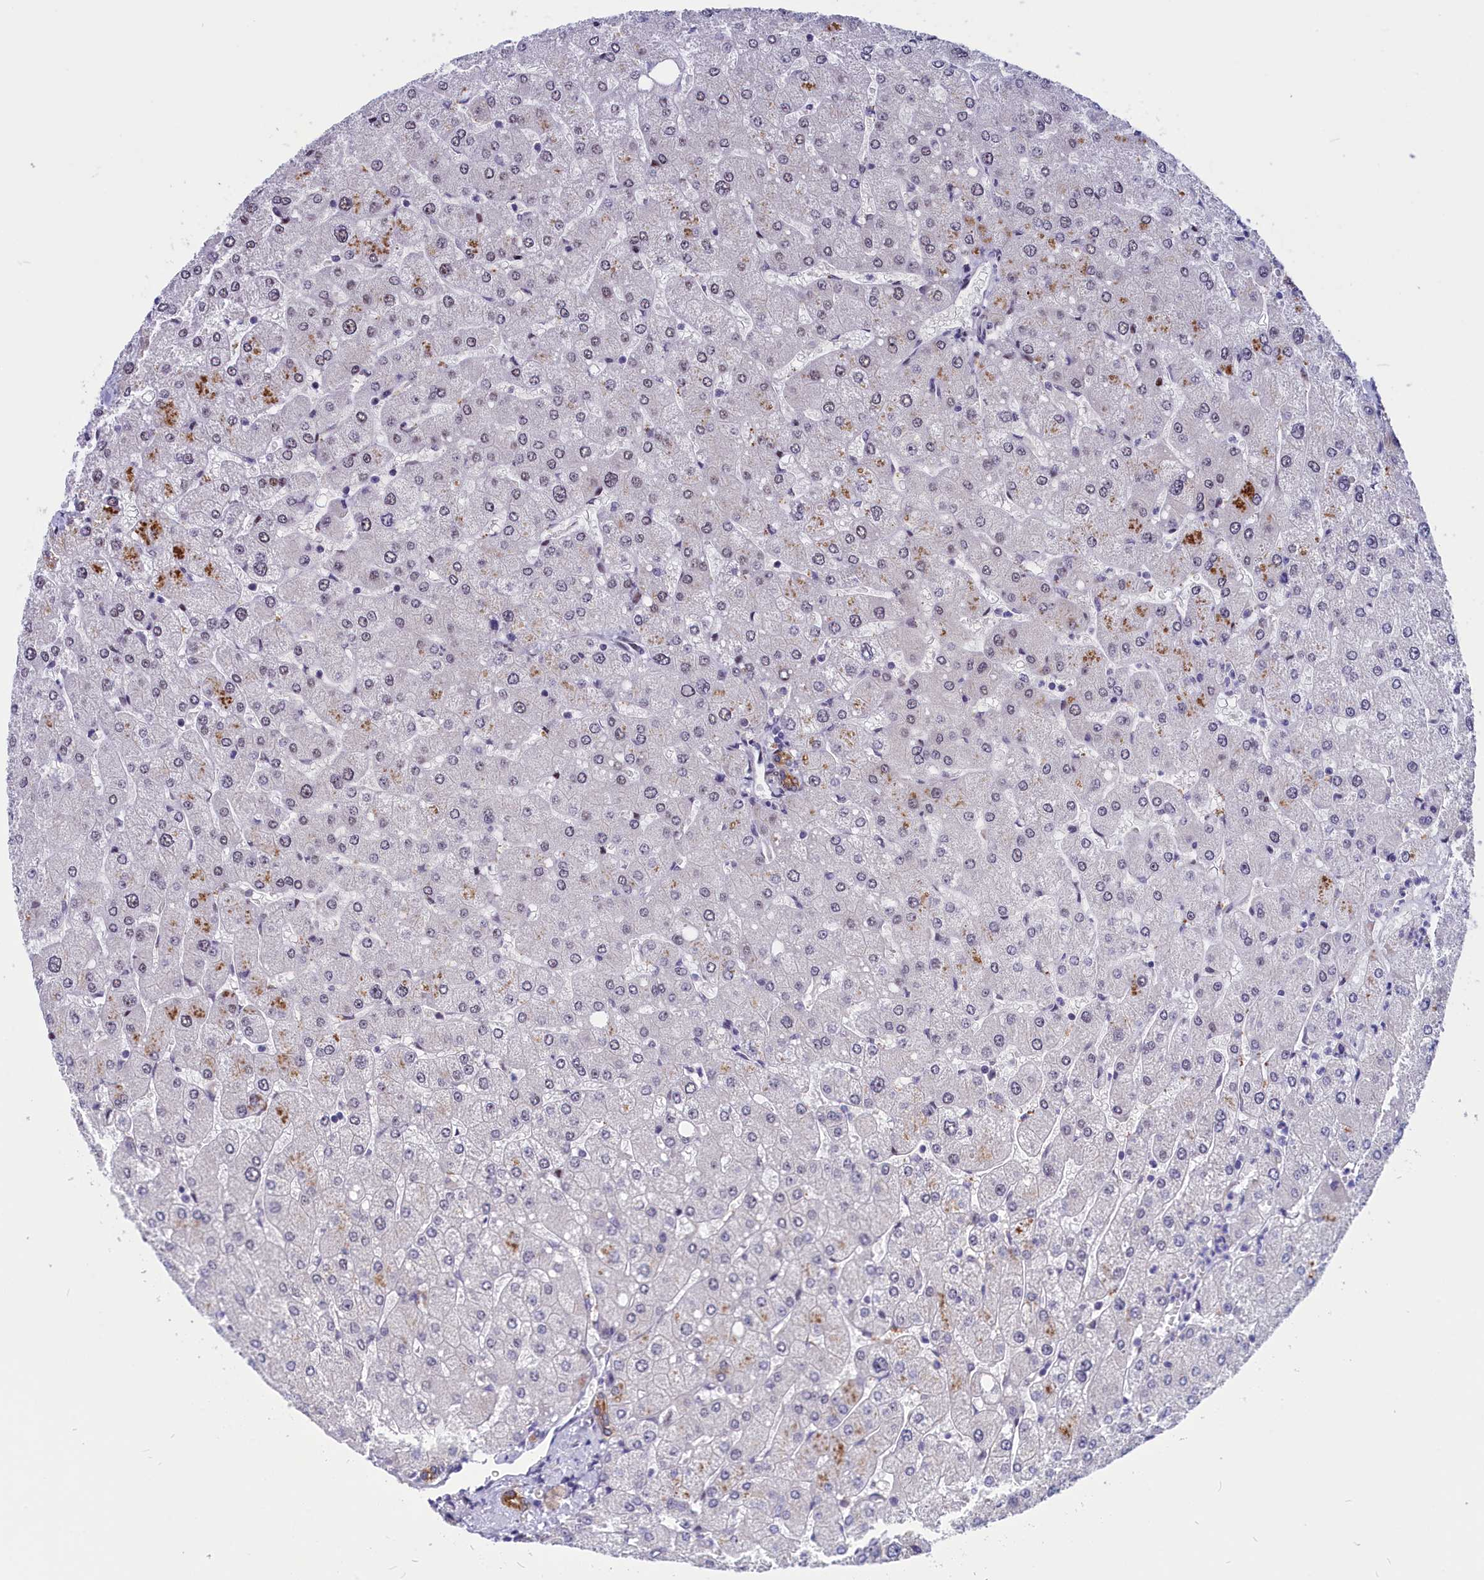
{"staining": {"intensity": "moderate", "quantity": ">75%", "location": "cytoplasmic/membranous"}, "tissue": "liver", "cell_type": "Cholangiocytes", "image_type": "normal", "snomed": [{"axis": "morphology", "description": "Normal tissue, NOS"}, {"axis": "topography", "description": "Liver"}], "caption": "Protein analysis of normal liver shows moderate cytoplasmic/membranous expression in about >75% of cholangiocytes. Nuclei are stained in blue.", "gene": "ANKRD34B", "patient": {"sex": "male", "age": 55}}